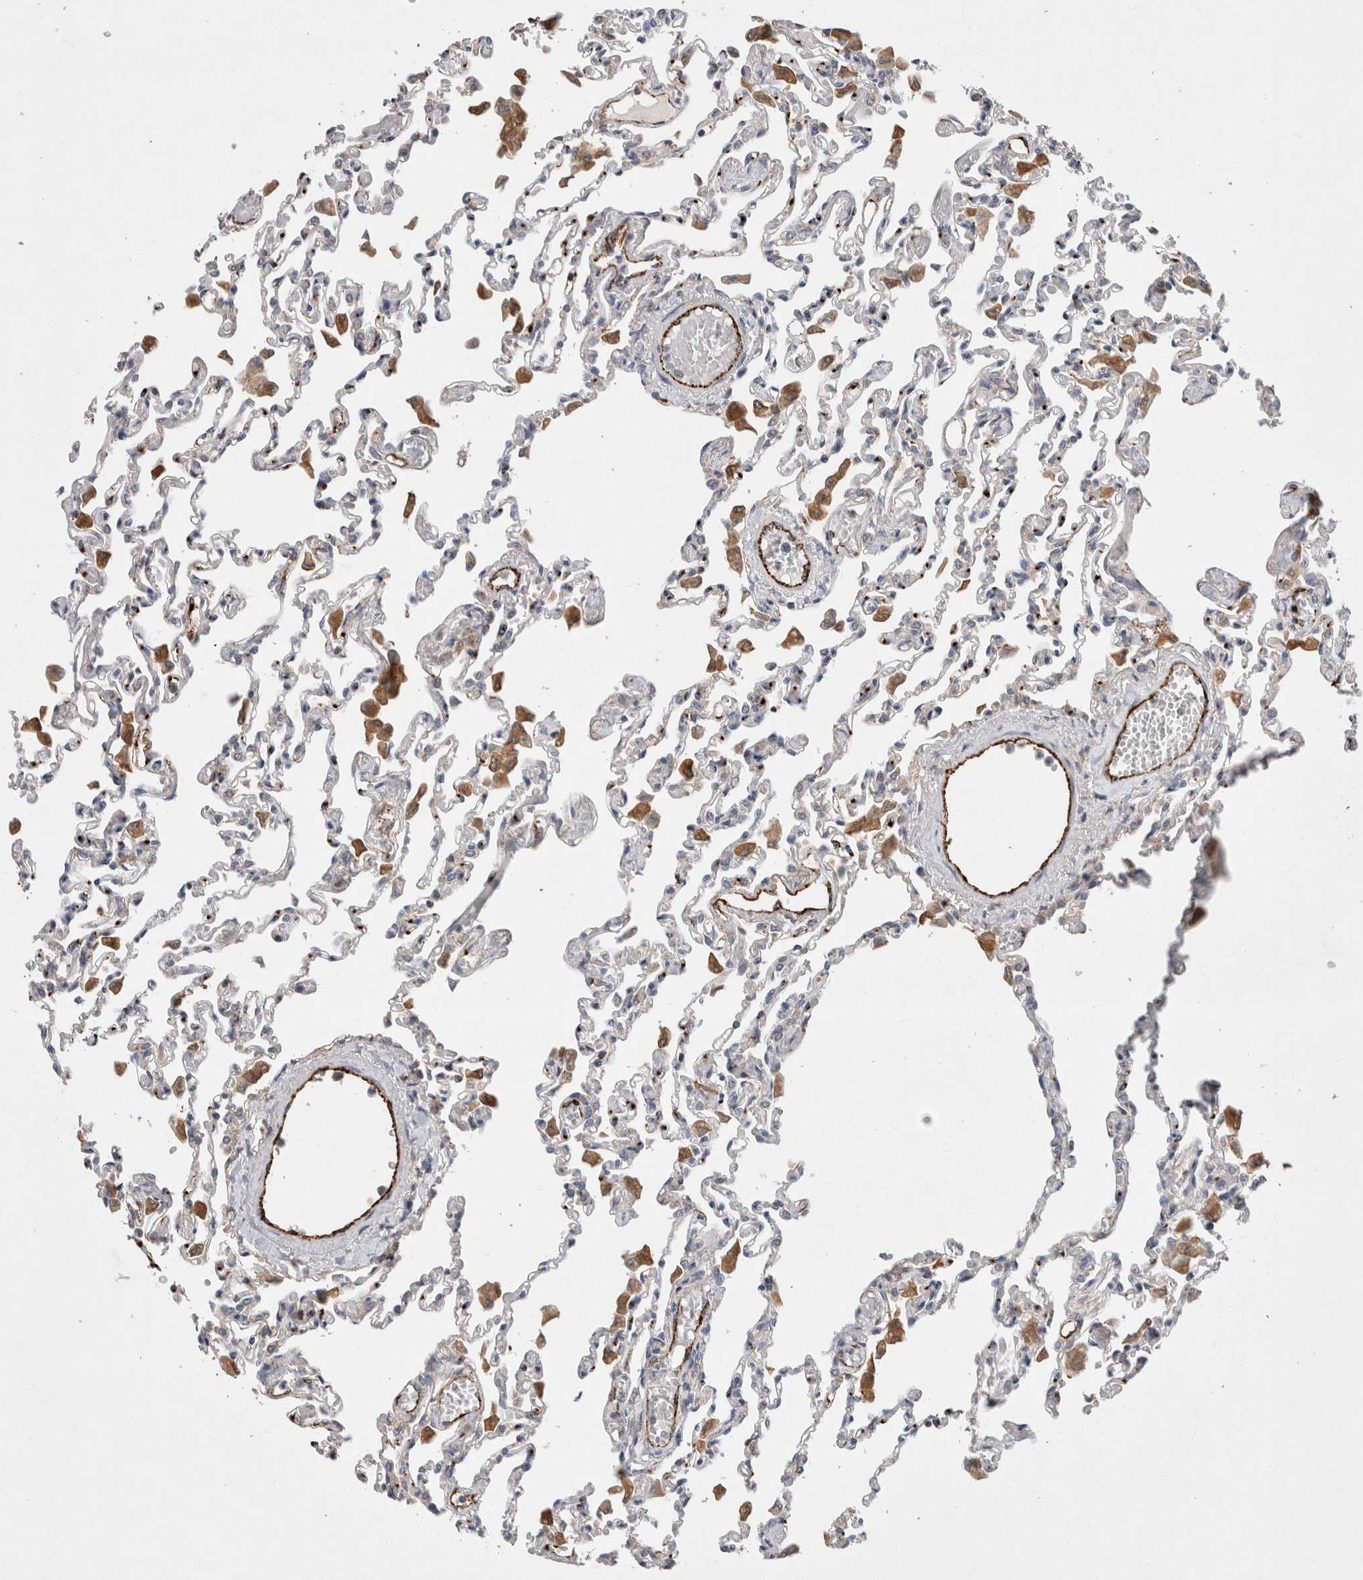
{"staining": {"intensity": "negative", "quantity": "none", "location": "none"}, "tissue": "lung", "cell_type": "Alveolar cells", "image_type": "normal", "snomed": [{"axis": "morphology", "description": "Normal tissue, NOS"}, {"axis": "topography", "description": "Bronchus"}, {"axis": "topography", "description": "Lung"}], "caption": "This photomicrograph is of normal lung stained with IHC to label a protein in brown with the nuclei are counter-stained blue. There is no expression in alveolar cells.", "gene": "IARS2", "patient": {"sex": "female", "age": 49}}